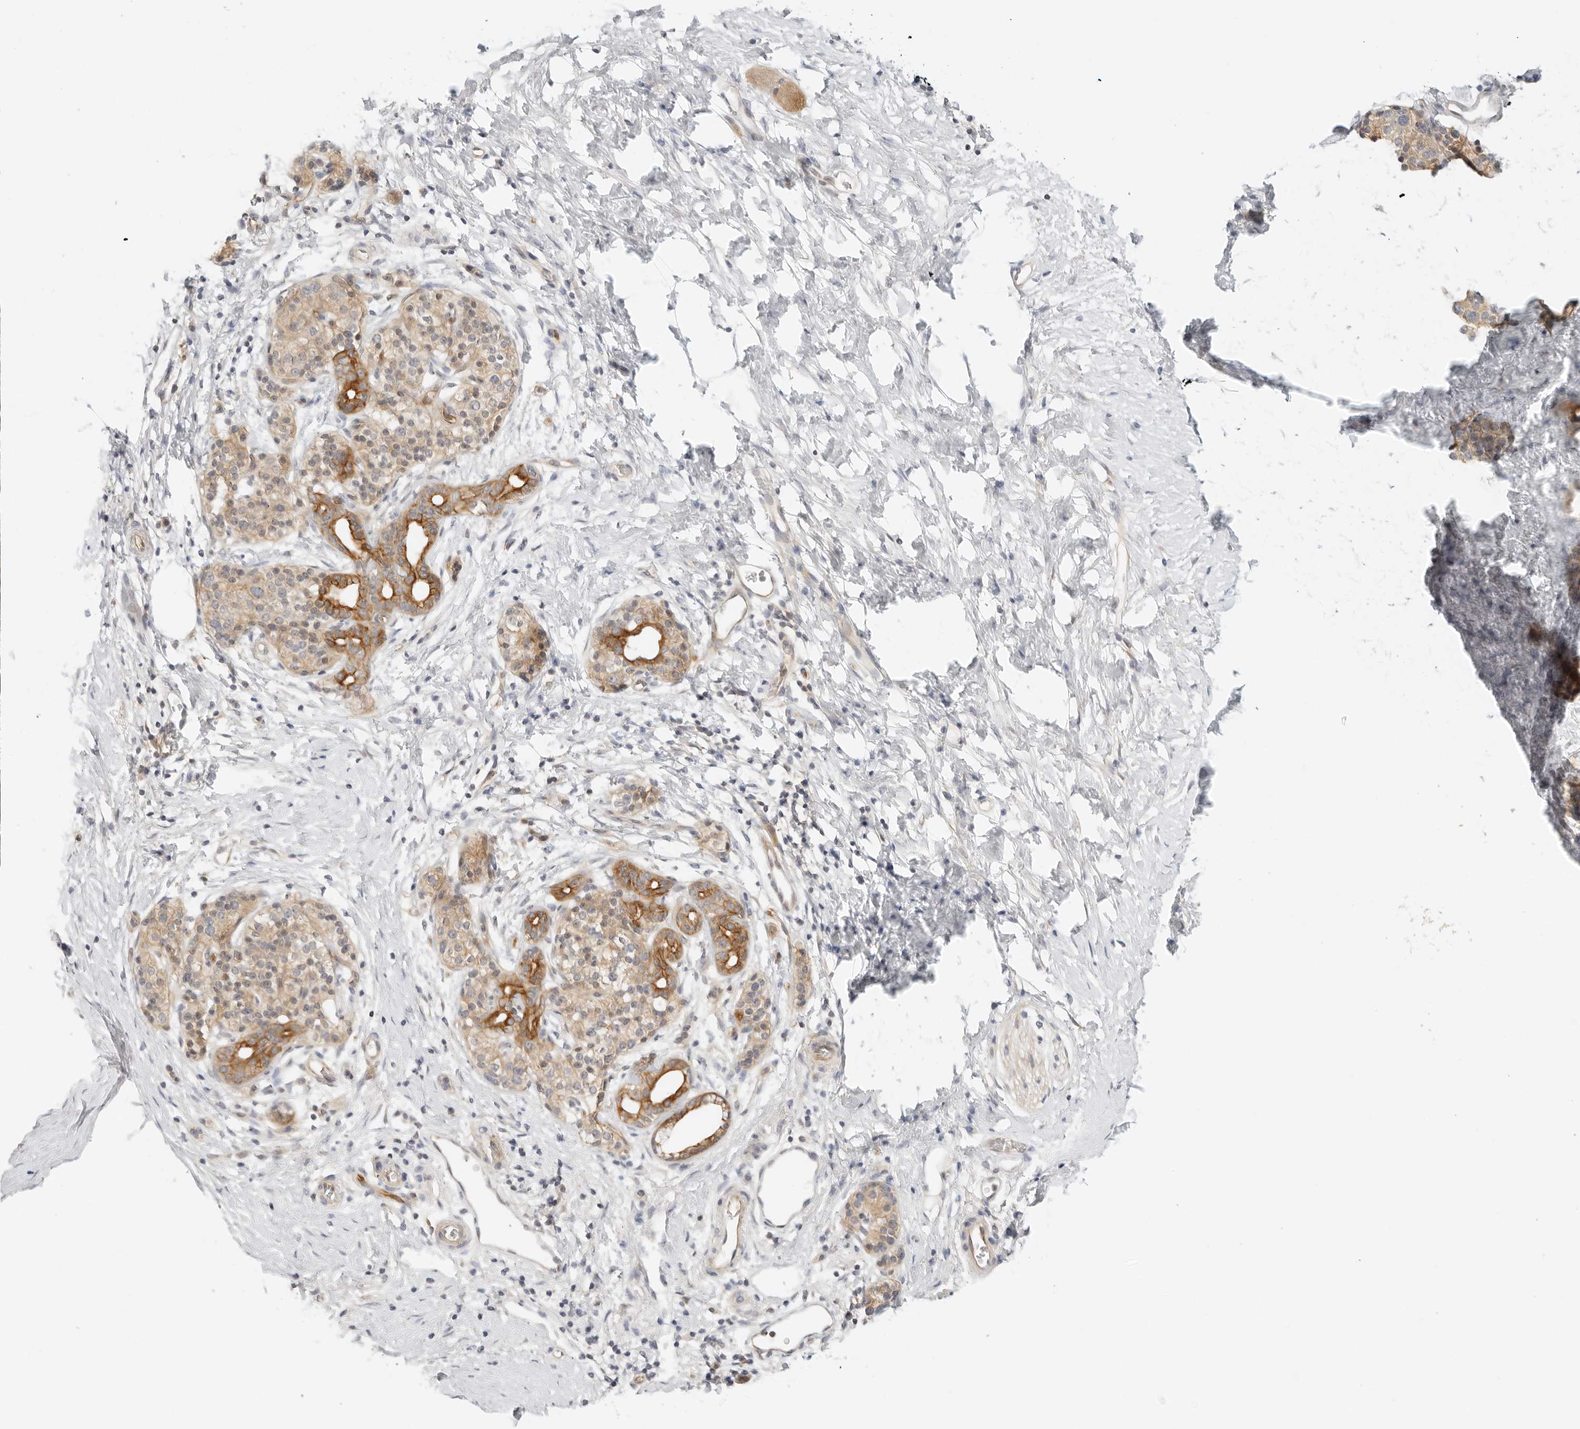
{"staining": {"intensity": "moderate", "quantity": ">75%", "location": "cytoplasmic/membranous"}, "tissue": "pancreatic cancer", "cell_type": "Tumor cells", "image_type": "cancer", "snomed": [{"axis": "morphology", "description": "Adenocarcinoma, NOS"}, {"axis": "topography", "description": "Pancreas"}], "caption": "High-magnification brightfield microscopy of pancreatic adenocarcinoma stained with DAB (brown) and counterstained with hematoxylin (blue). tumor cells exhibit moderate cytoplasmic/membranous positivity is identified in approximately>75% of cells.", "gene": "OSCP1", "patient": {"sex": "male", "age": 50}}